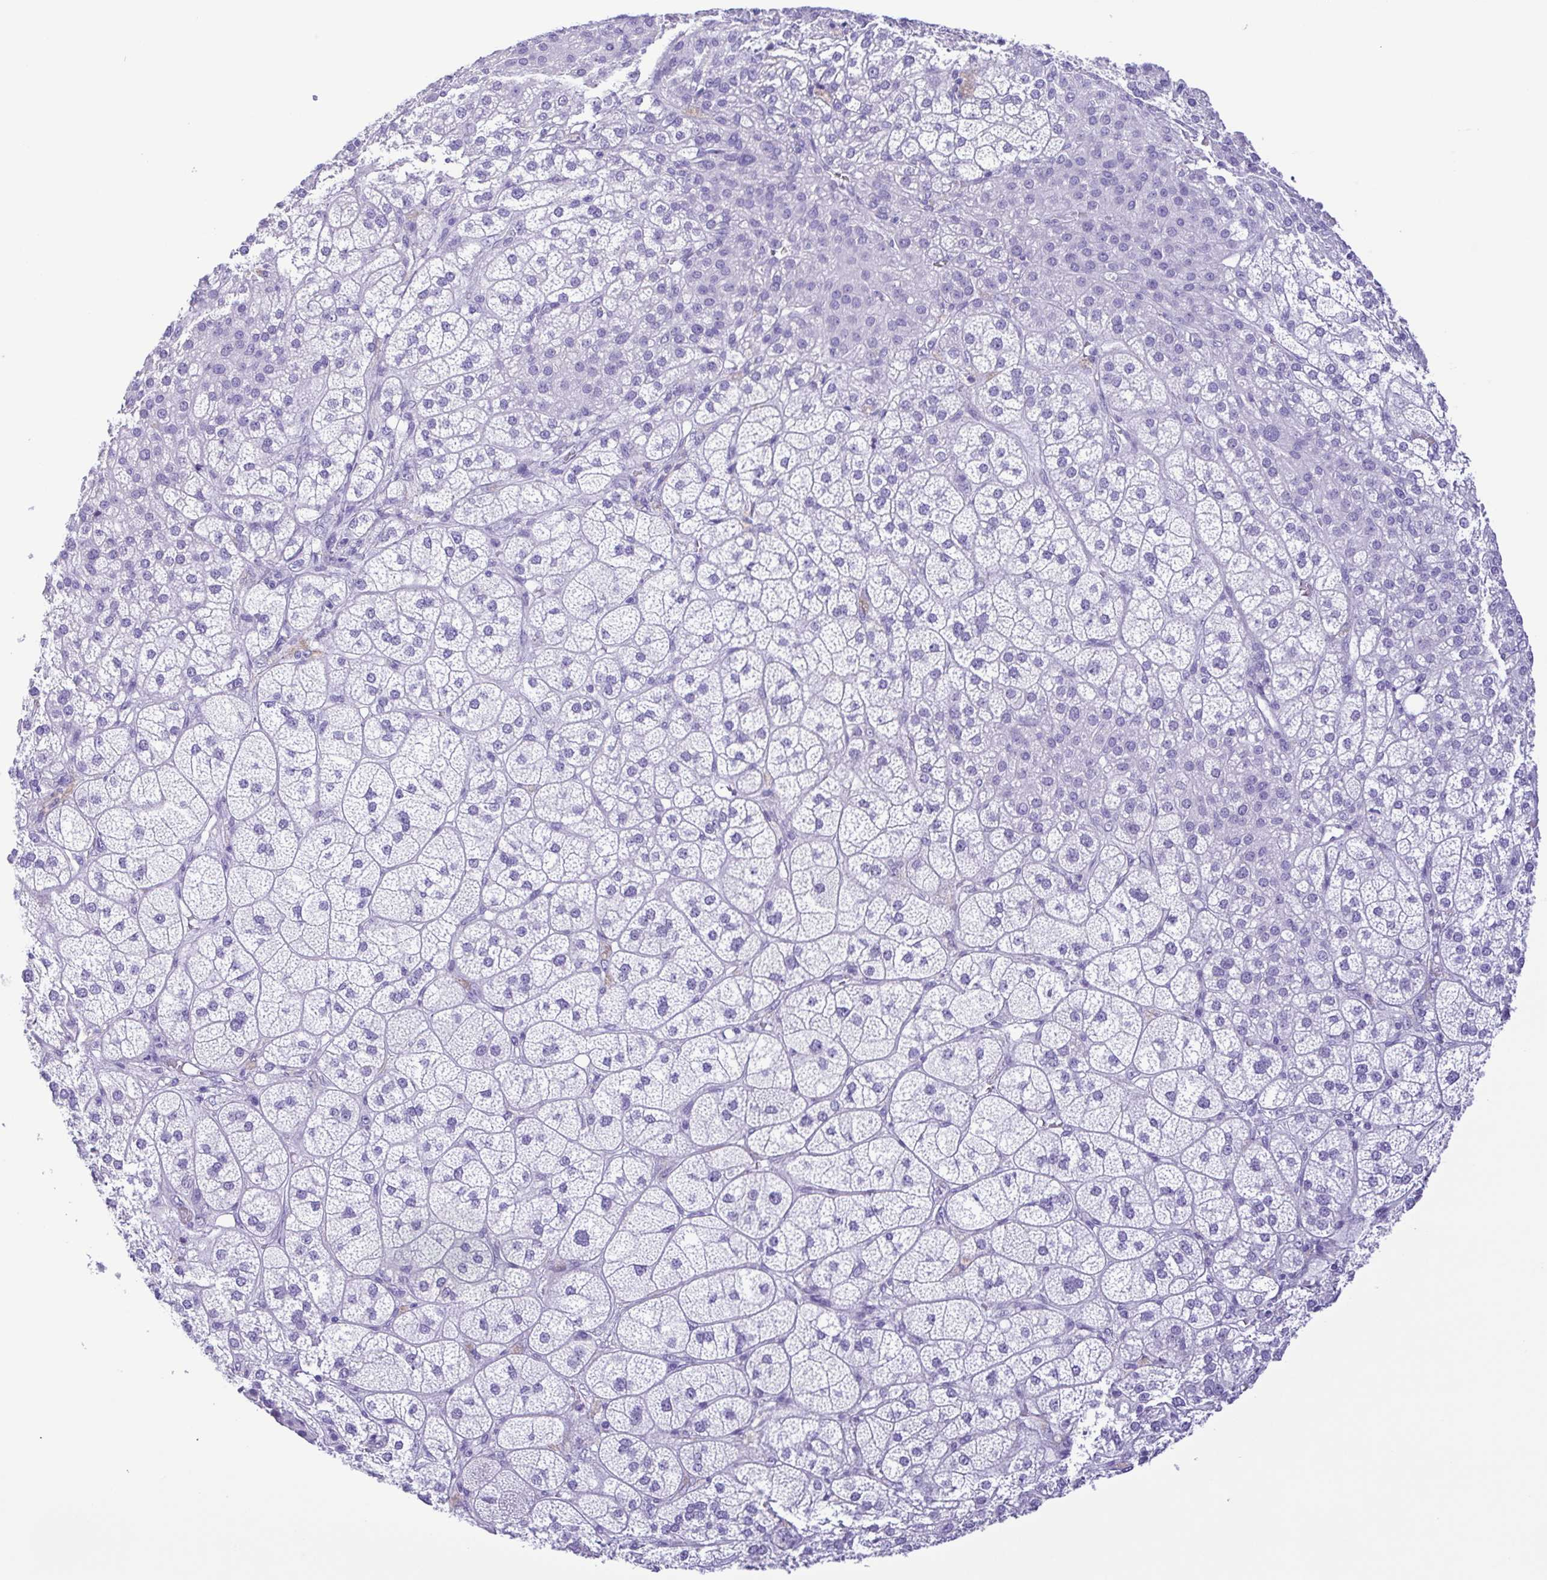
{"staining": {"intensity": "negative", "quantity": "none", "location": "none"}, "tissue": "adrenal gland", "cell_type": "Glandular cells", "image_type": "normal", "snomed": [{"axis": "morphology", "description": "Normal tissue, NOS"}, {"axis": "topography", "description": "Adrenal gland"}], "caption": "This is an immunohistochemistry image of unremarkable adrenal gland. There is no staining in glandular cells.", "gene": "OVGP1", "patient": {"sex": "female", "age": 60}}